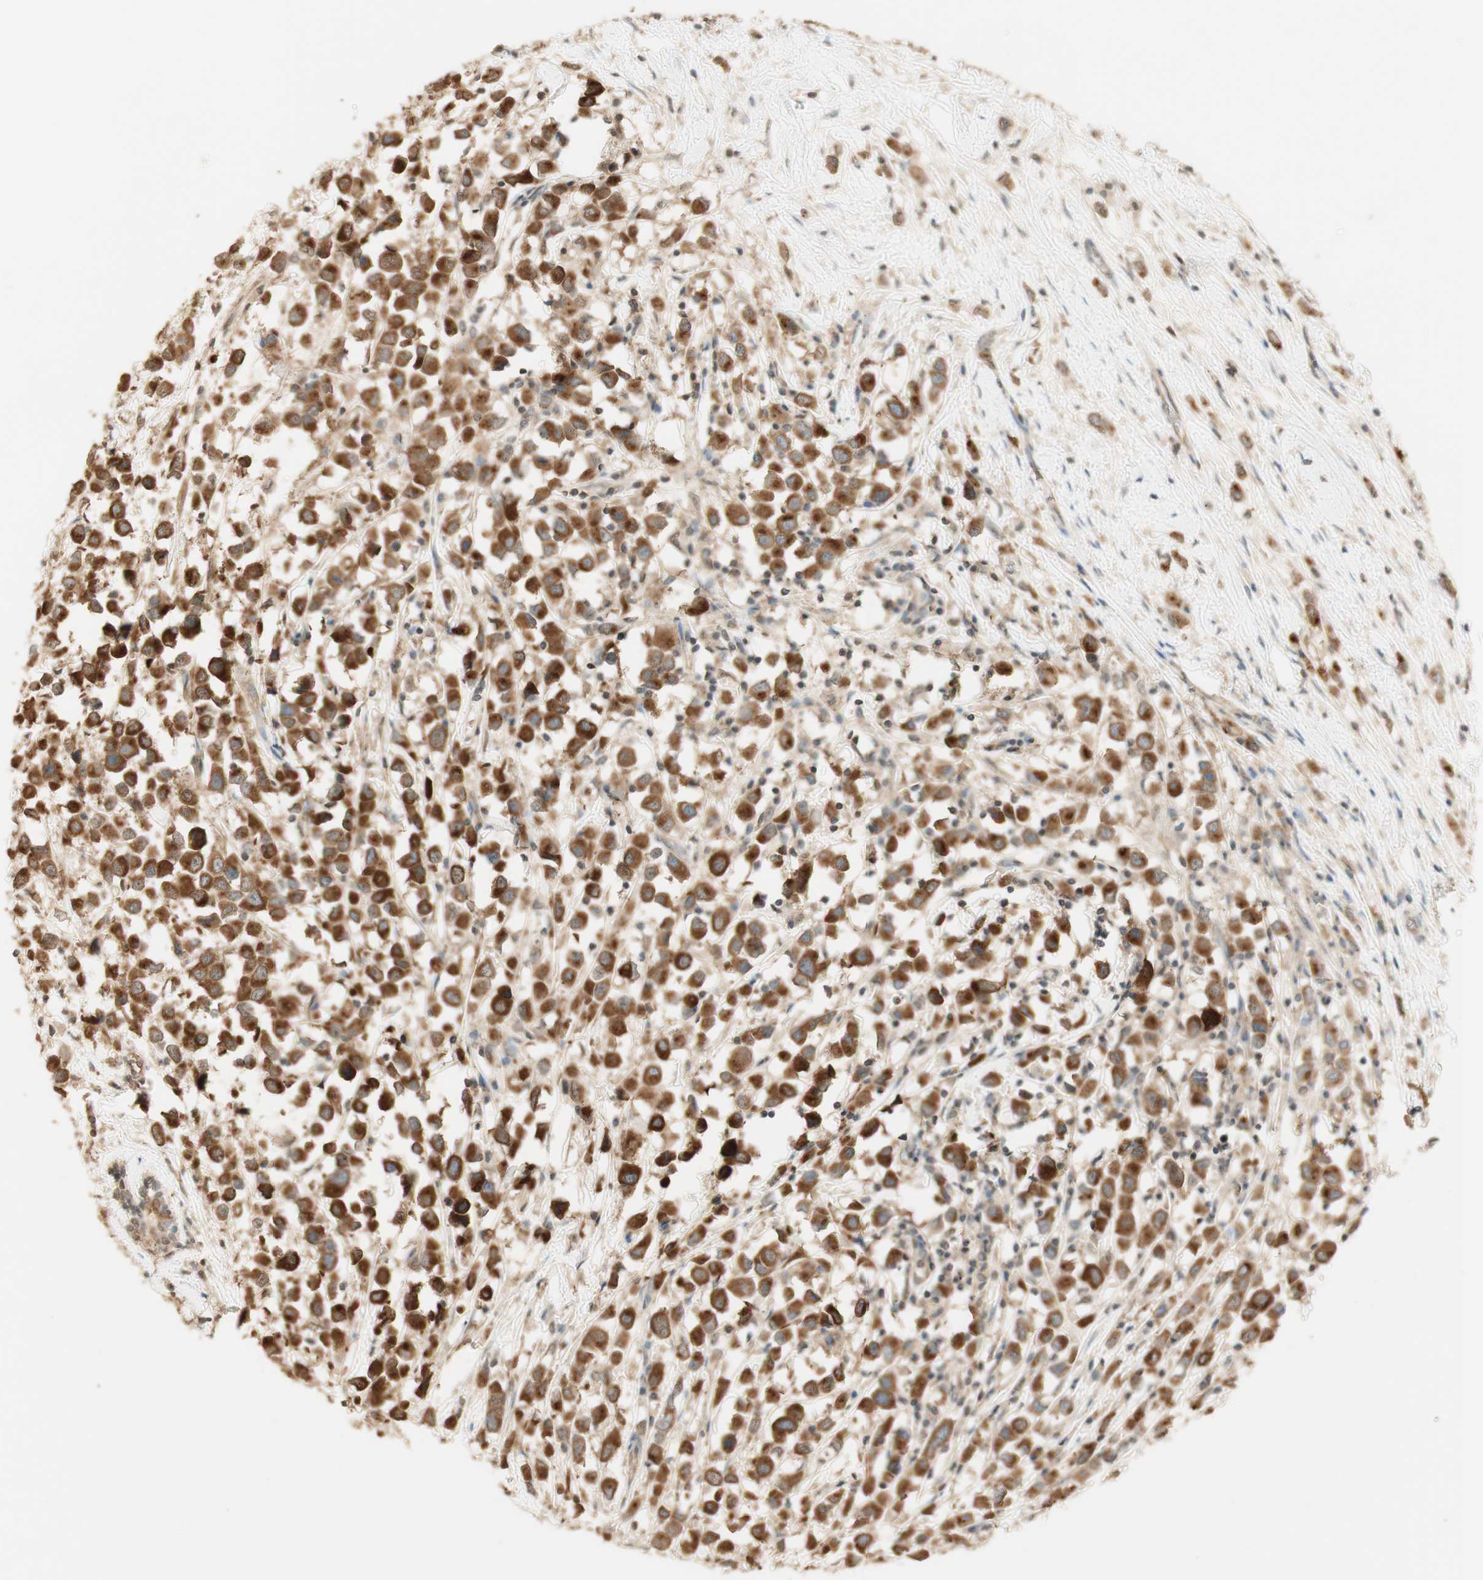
{"staining": {"intensity": "moderate", "quantity": ">75%", "location": "cytoplasmic/membranous"}, "tissue": "breast cancer", "cell_type": "Tumor cells", "image_type": "cancer", "snomed": [{"axis": "morphology", "description": "Duct carcinoma"}, {"axis": "topography", "description": "Breast"}], "caption": "The image demonstrates a brown stain indicating the presence of a protein in the cytoplasmic/membranous of tumor cells in intraductal carcinoma (breast).", "gene": "SPINT2", "patient": {"sex": "female", "age": 61}}